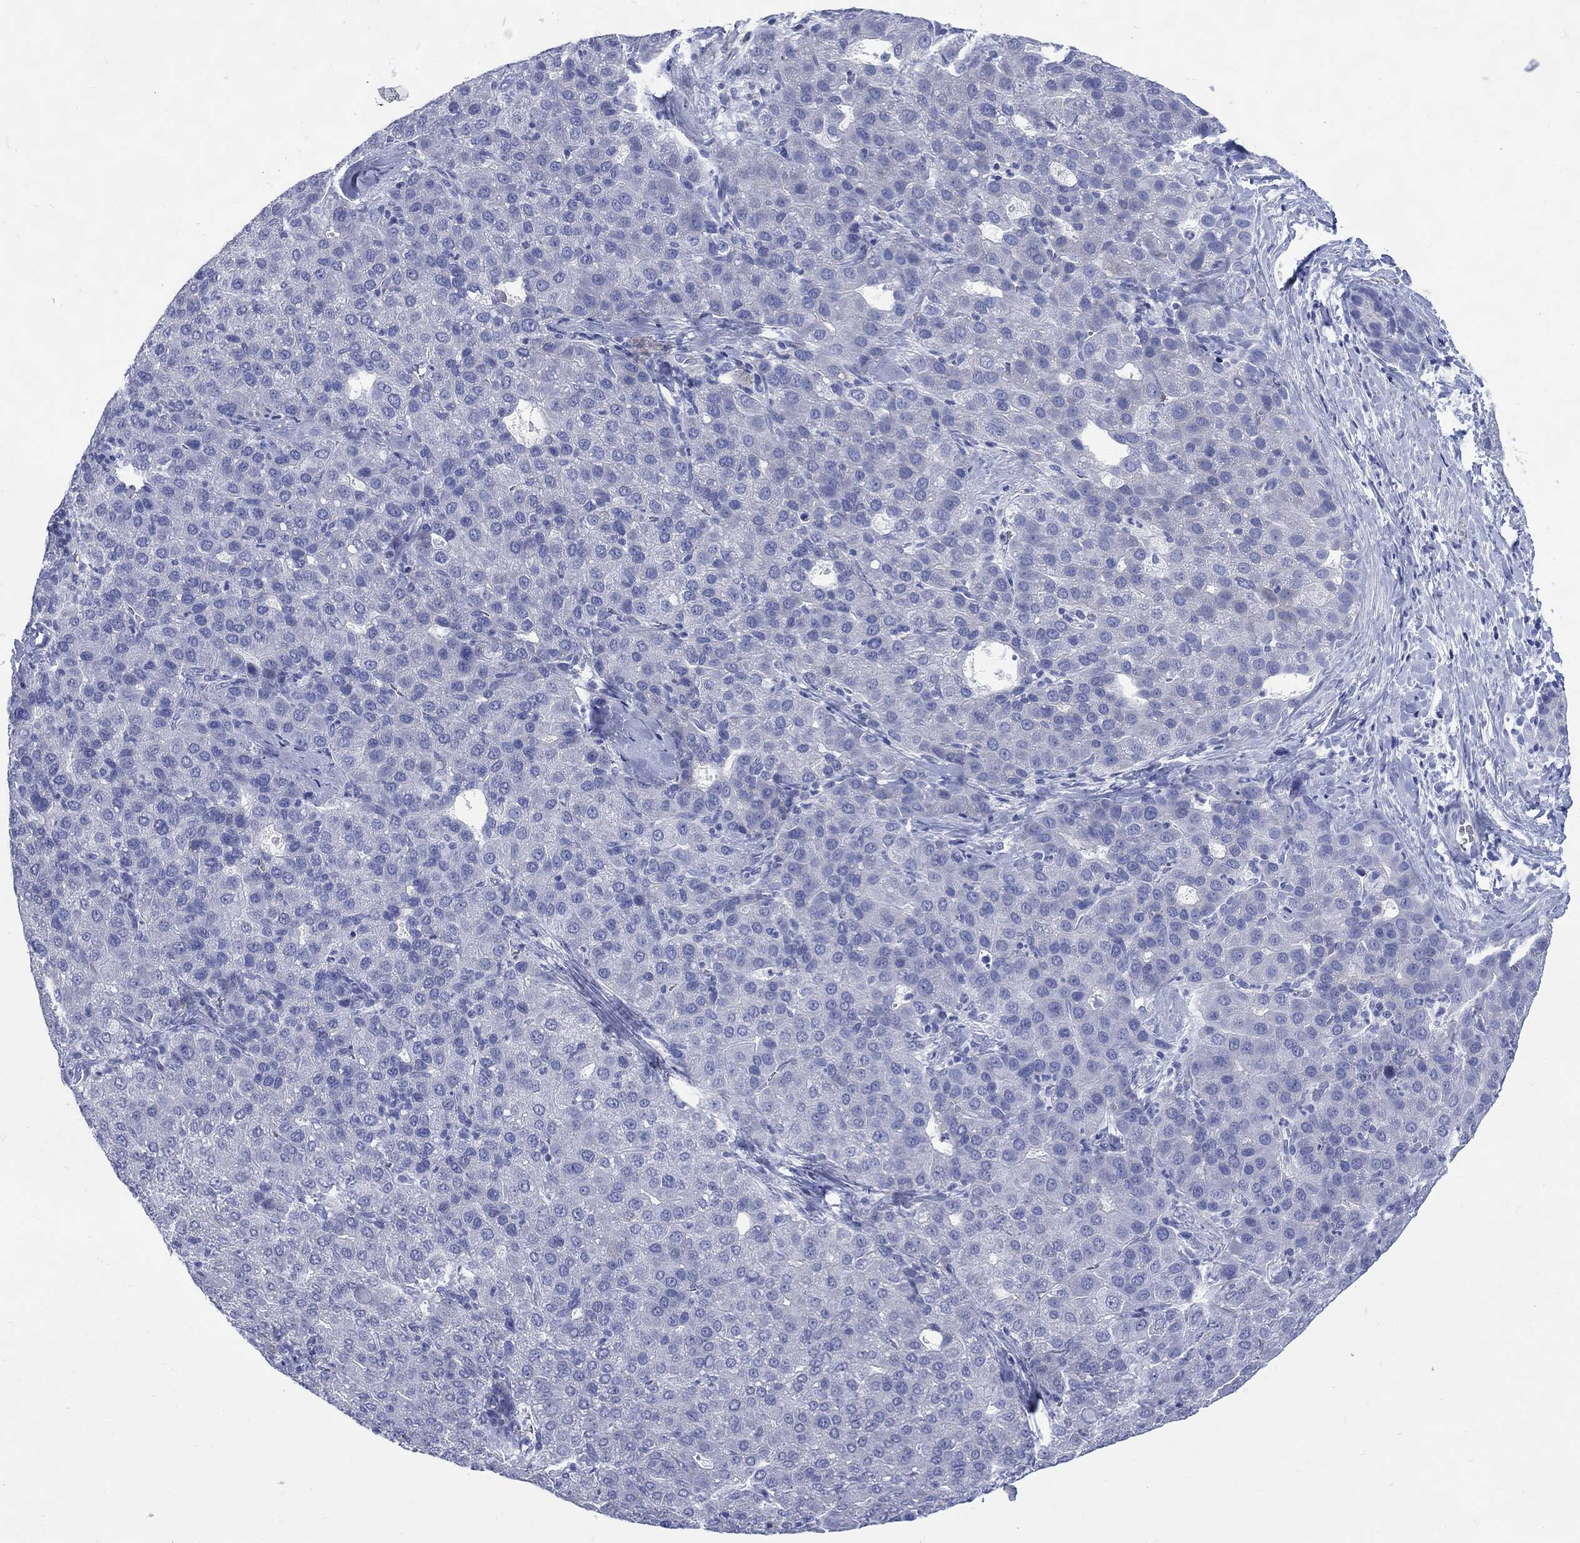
{"staining": {"intensity": "negative", "quantity": "none", "location": "none"}, "tissue": "liver cancer", "cell_type": "Tumor cells", "image_type": "cancer", "snomed": [{"axis": "morphology", "description": "Carcinoma, Hepatocellular, NOS"}, {"axis": "topography", "description": "Liver"}], "caption": "Liver cancer (hepatocellular carcinoma) stained for a protein using IHC exhibits no expression tumor cells.", "gene": "LRRD1", "patient": {"sex": "male", "age": 65}}